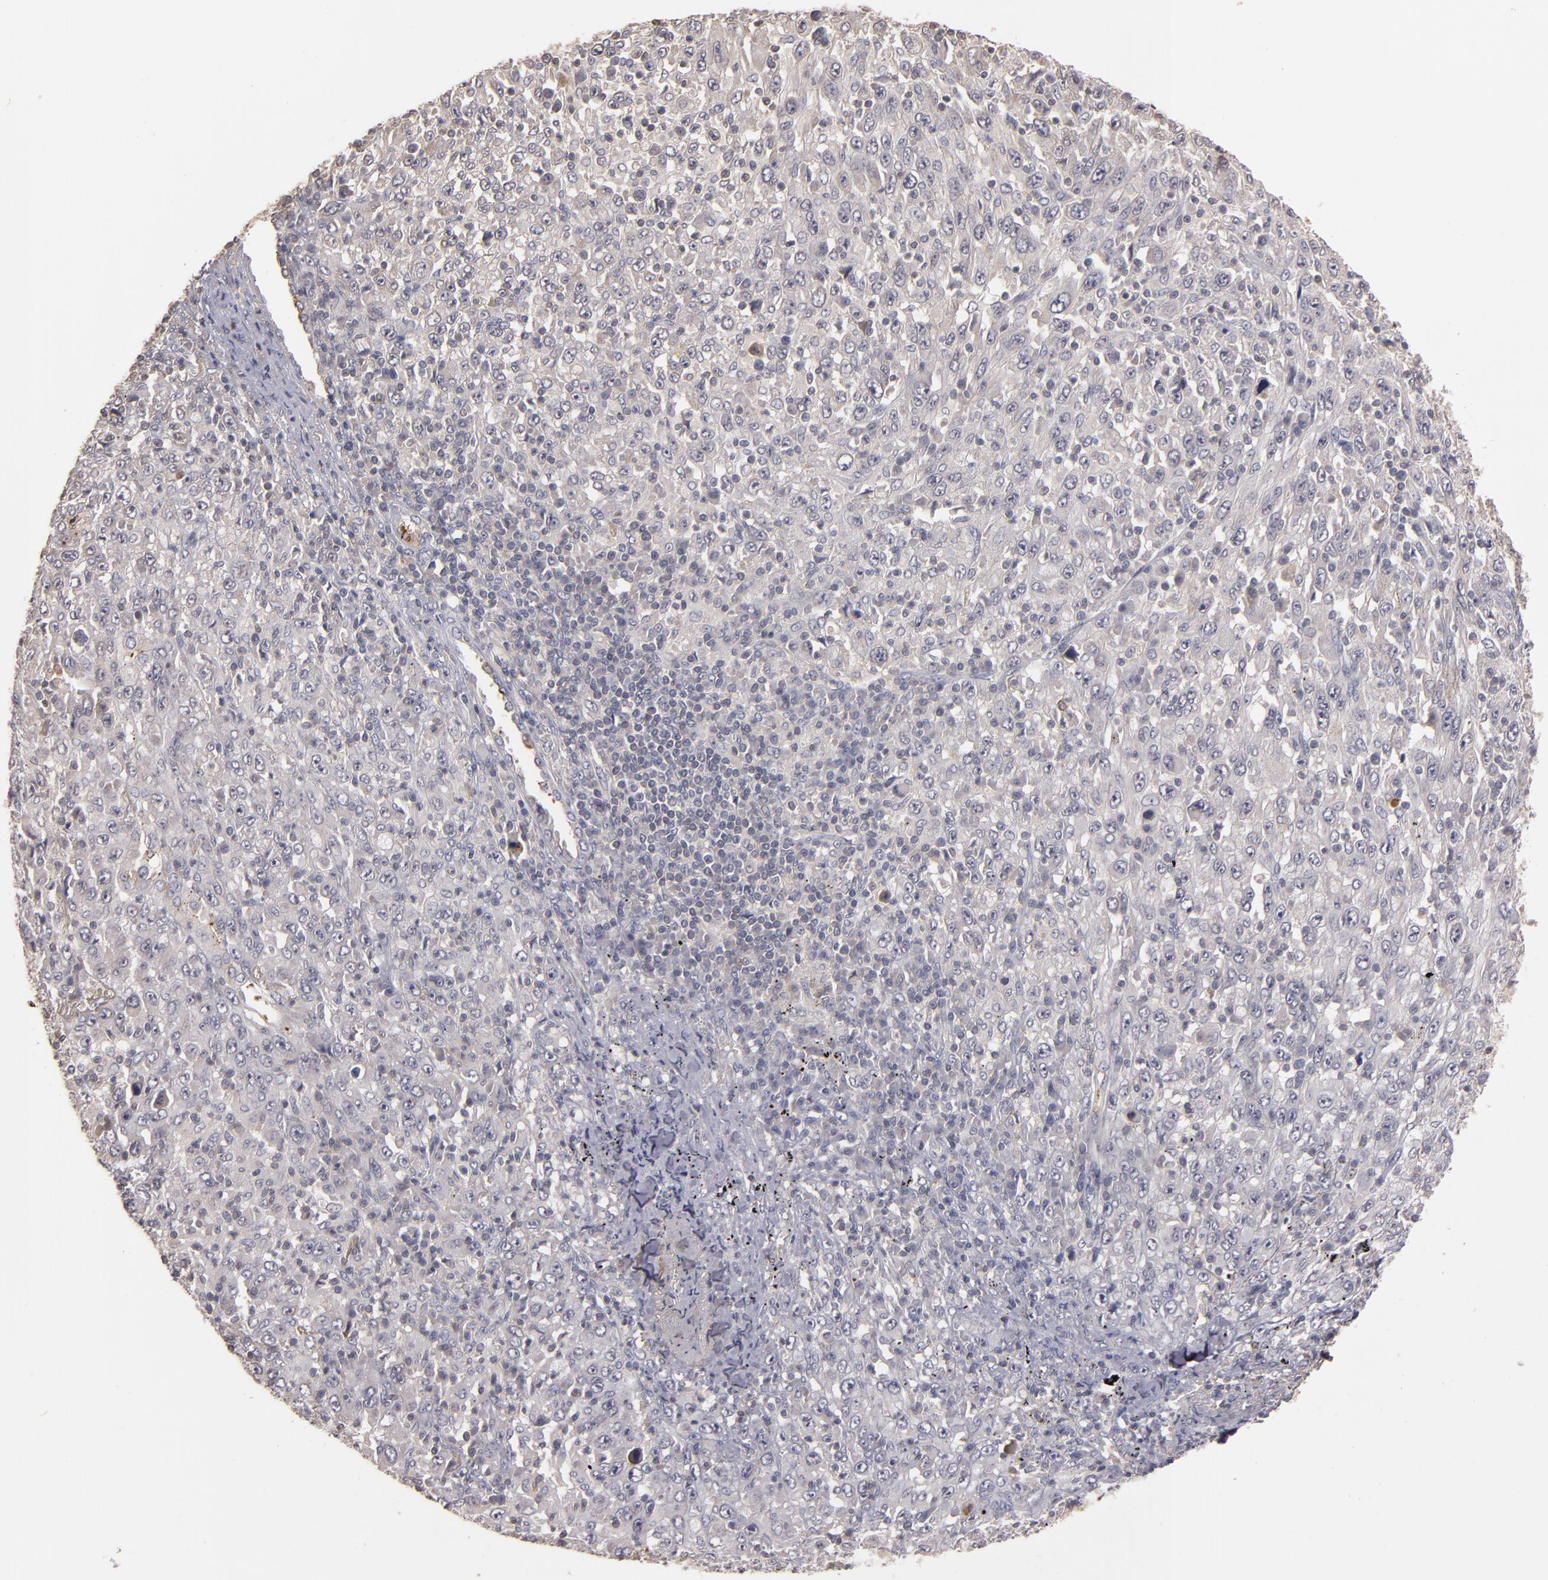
{"staining": {"intensity": "negative", "quantity": "none", "location": "none"}, "tissue": "melanoma", "cell_type": "Tumor cells", "image_type": "cancer", "snomed": [{"axis": "morphology", "description": "Malignant melanoma, Metastatic site"}, {"axis": "topography", "description": "Skin"}], "caption": "This is an IHC histopathology image of human malignant melanoma (metastatic site). There is no staining in tumor cells.", "gene": "MBL2", "patient": {"sex": "female", "age": 56}}